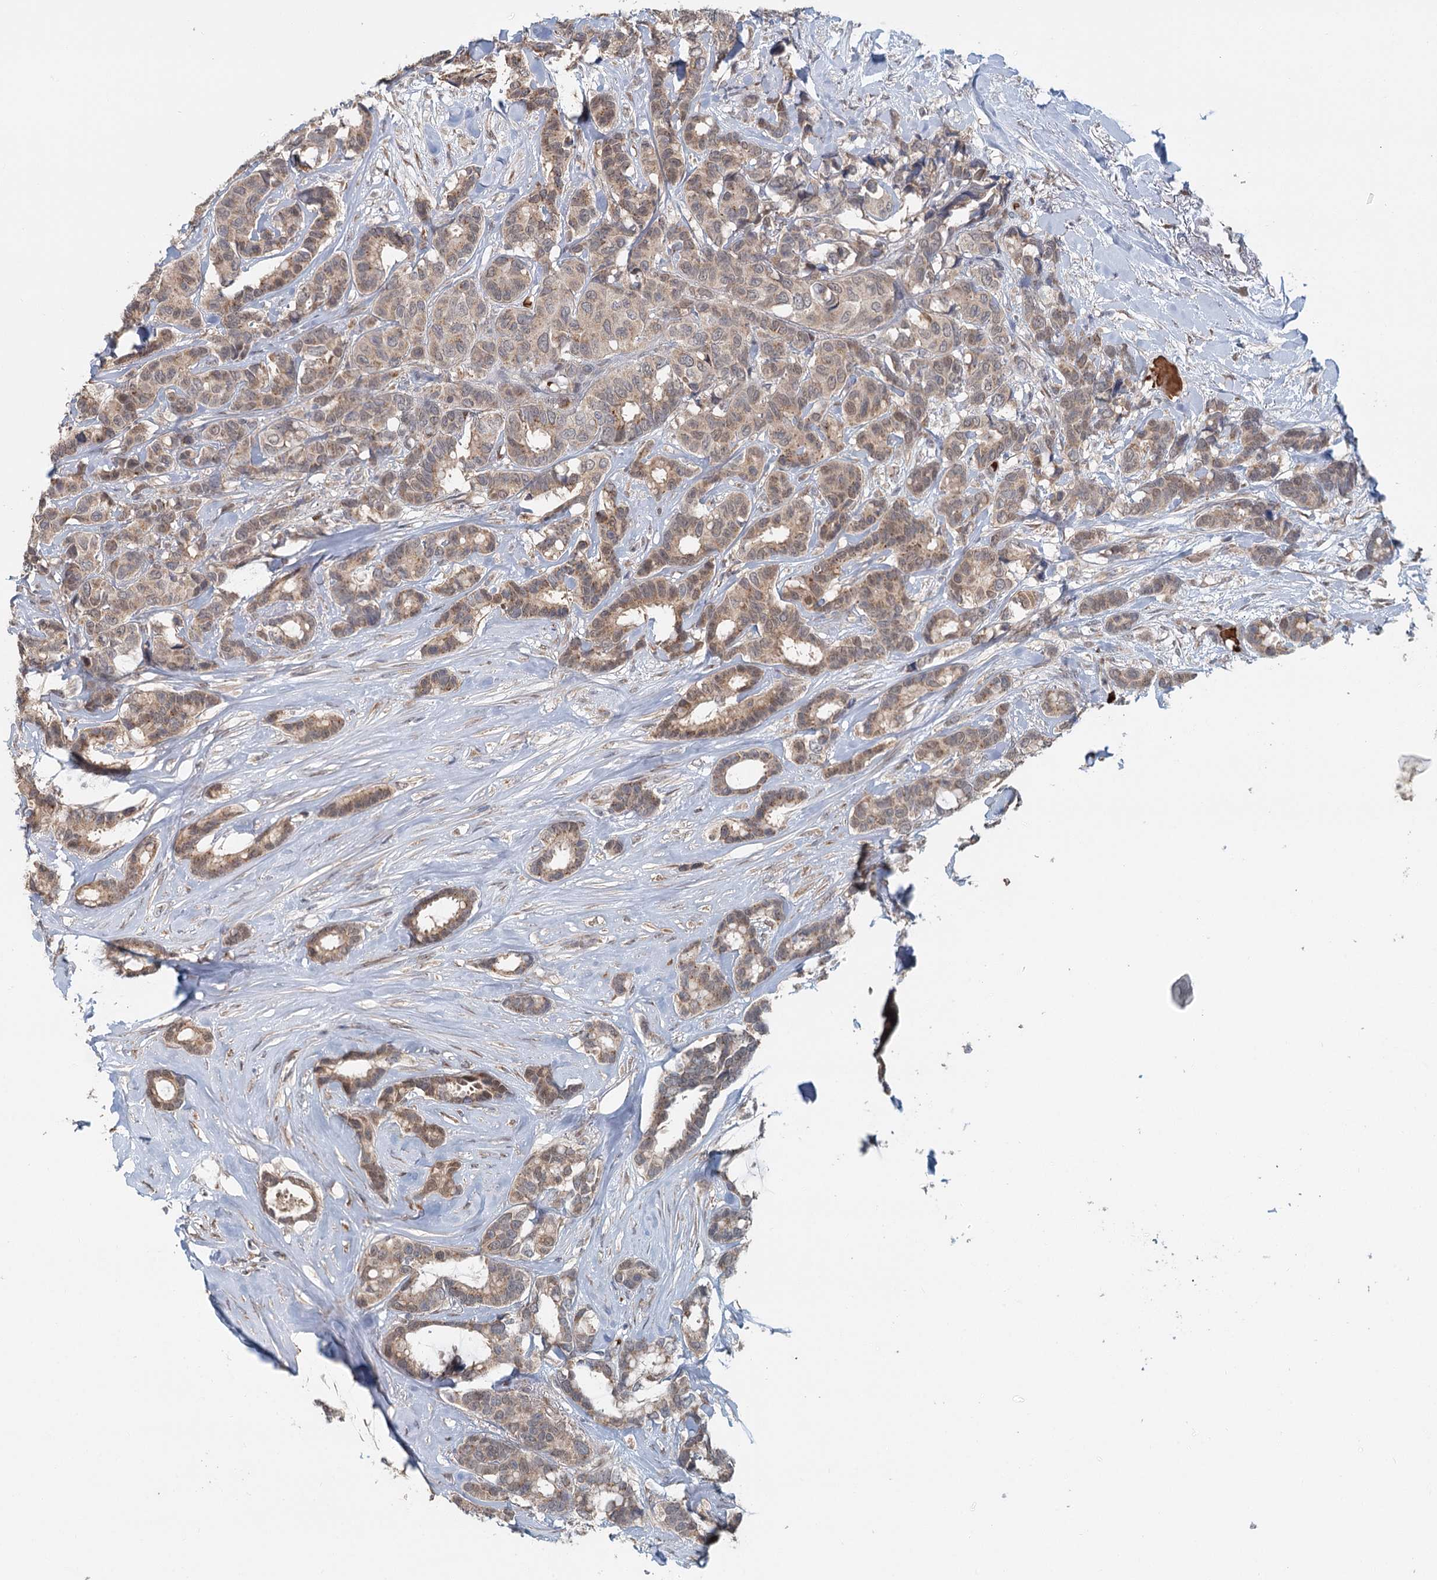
{"staining": {"intensity": "weak", "quantity": ">75%", "location": "cytoplasmic/membranous"}, "tissue": "breast cancer", "cell_type": "Tumor cells", "image_type": "cancer", "snomed": [{"axis": "morphology", "description": "Duct carcinoma"}, {"axis": "topography", "description": "Breast"}], "caption": "Tumor cells display low levels of weak cytoplasmic/membranous expression in about >75% of cells in breast cancer (infiltrating ductal carcinoma).", "gene": "ADK", "patient": {"sex": "female", "age": 87}}